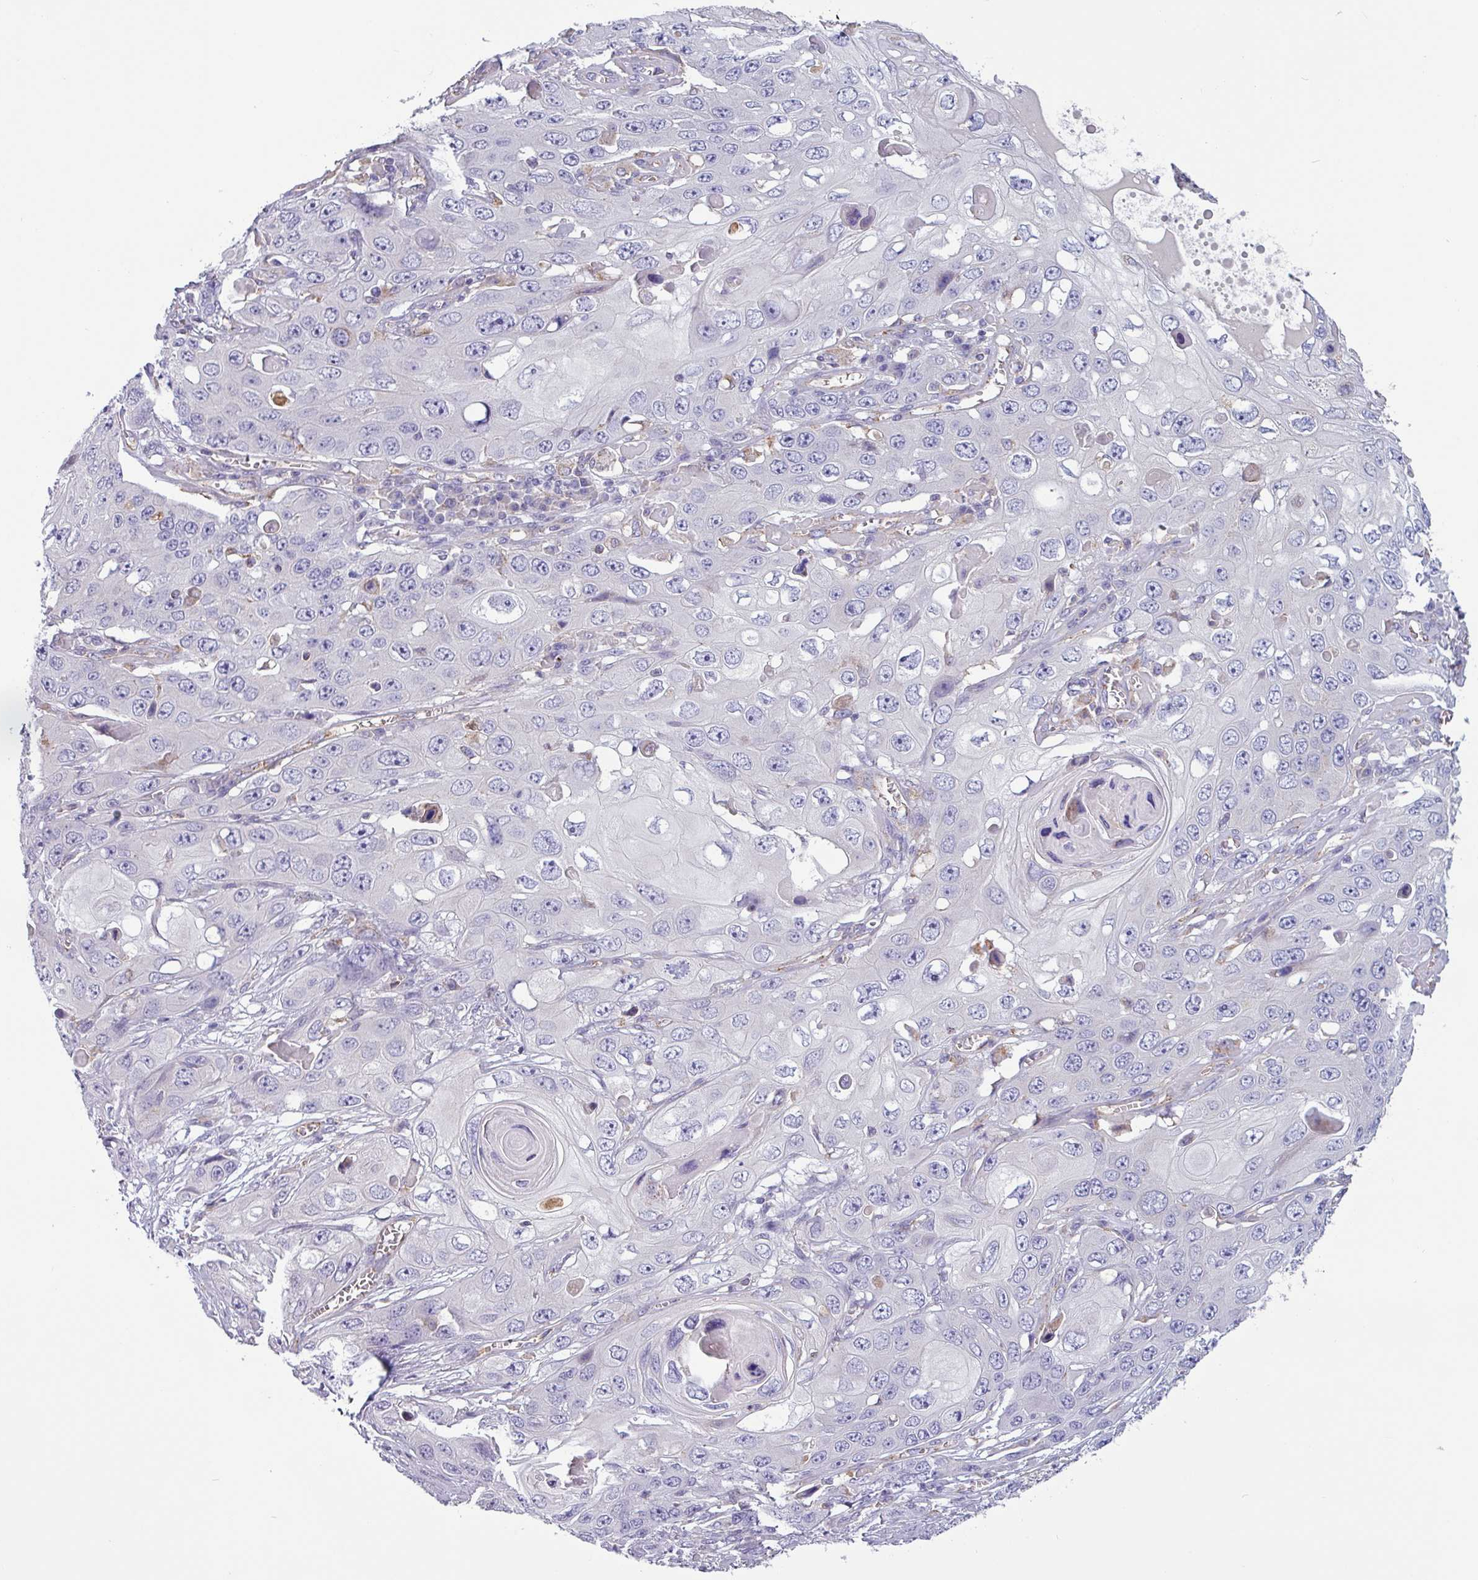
{"staining": {"intensity": "negative", "quantity": "none", "location": "none"}, "tissue": "skin cancer", "cell_type": "Tumor cells", "image_type": "cancer", "snomed": [{"axis": "morphology", "description": "Squamous cell carcinoma, NOS"}, {"axis": "topography", "description": "Skin"}], "caption": "Immunohistochemical staining of skin squamous cell carcinoma demonstrates no significant positivity in tumor cells.", "gene": "CAMK1", "patient": {"sex": "male", "age": 55}}